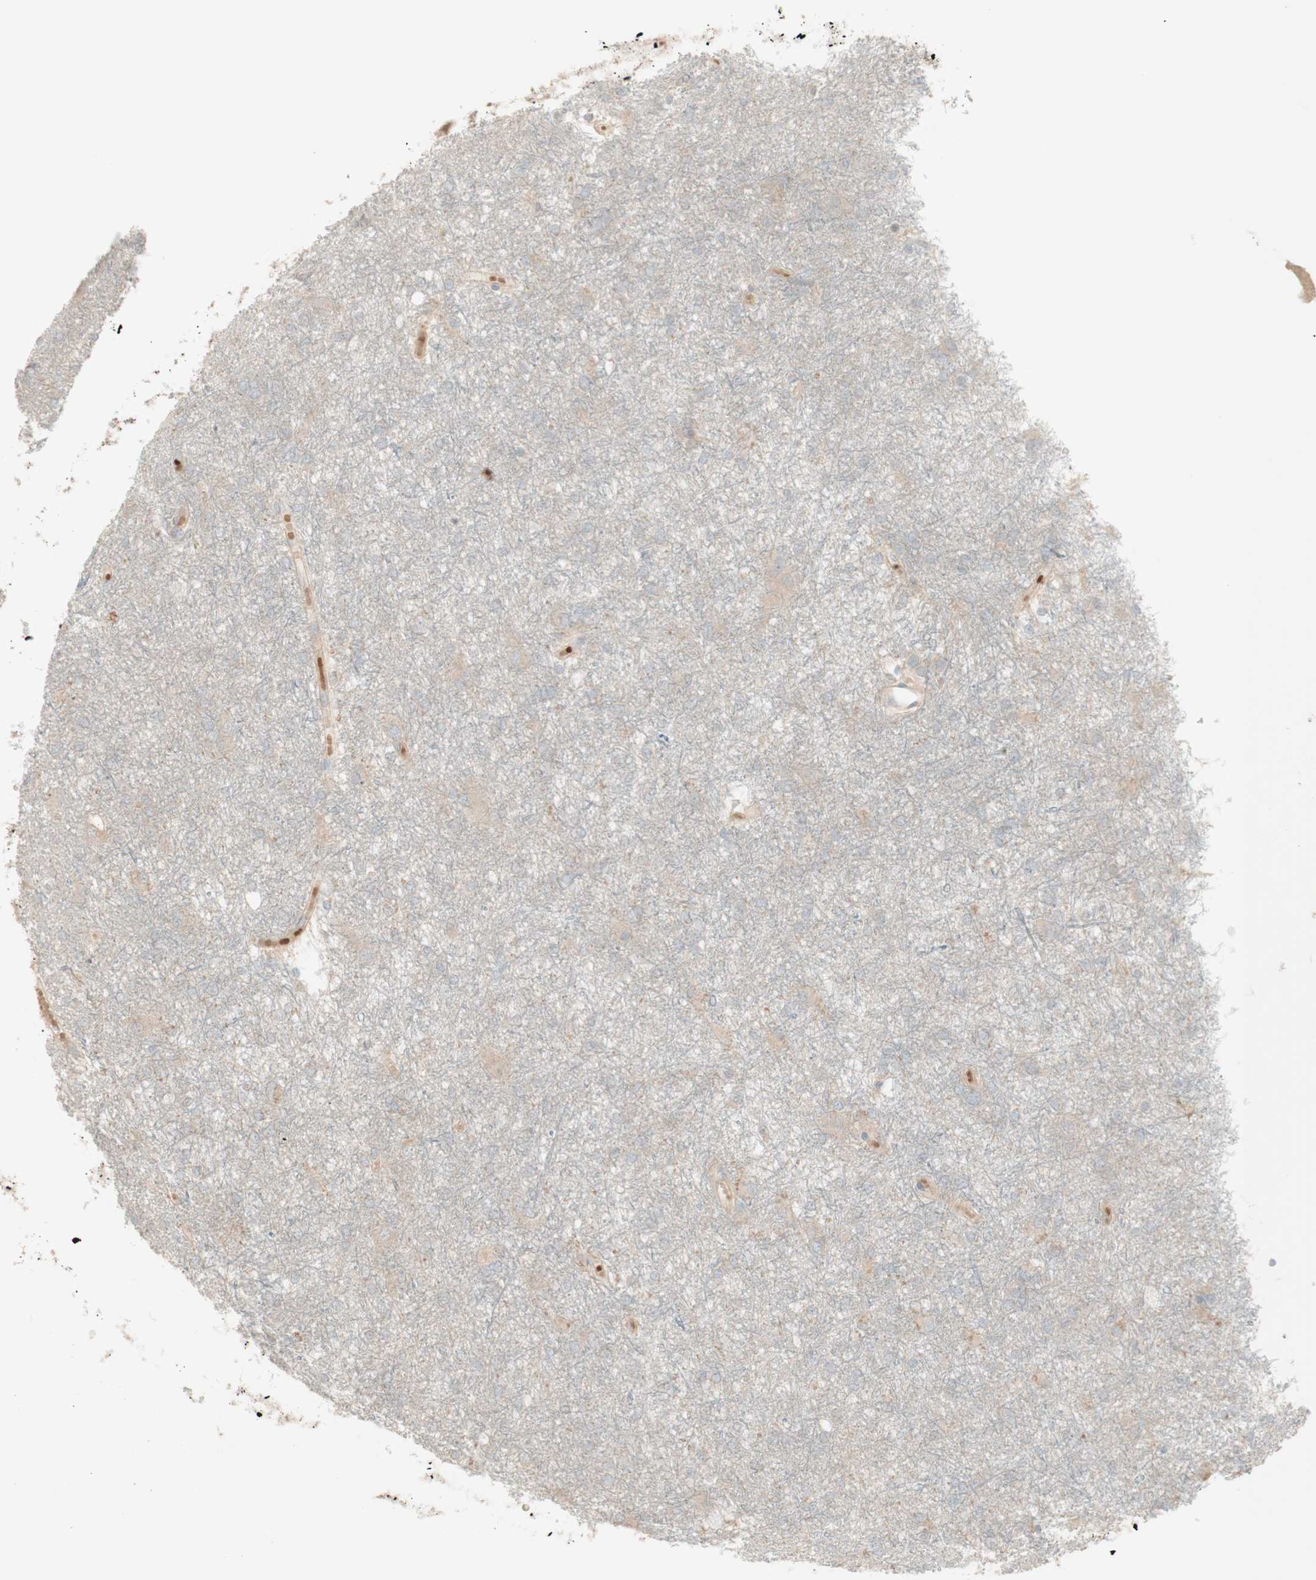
{"staining": {"intensity": "negative", "quantity": "none", "location": "none"}, "tissue": "glioma", "cell_type": "Tumor cells", "image_type": "cancer", "snomed": [{"axis": "morphology", "description": "Glioma, malignant, High grade"}, {"axis": "topography", "description": "Brain"}], "caption": "This is an immunohistochemistry histopathology image of human glioma. There is no positivity in tumor cells.", "gene": "PTGER4", "patient": {"sex": "female", "age": 59}}